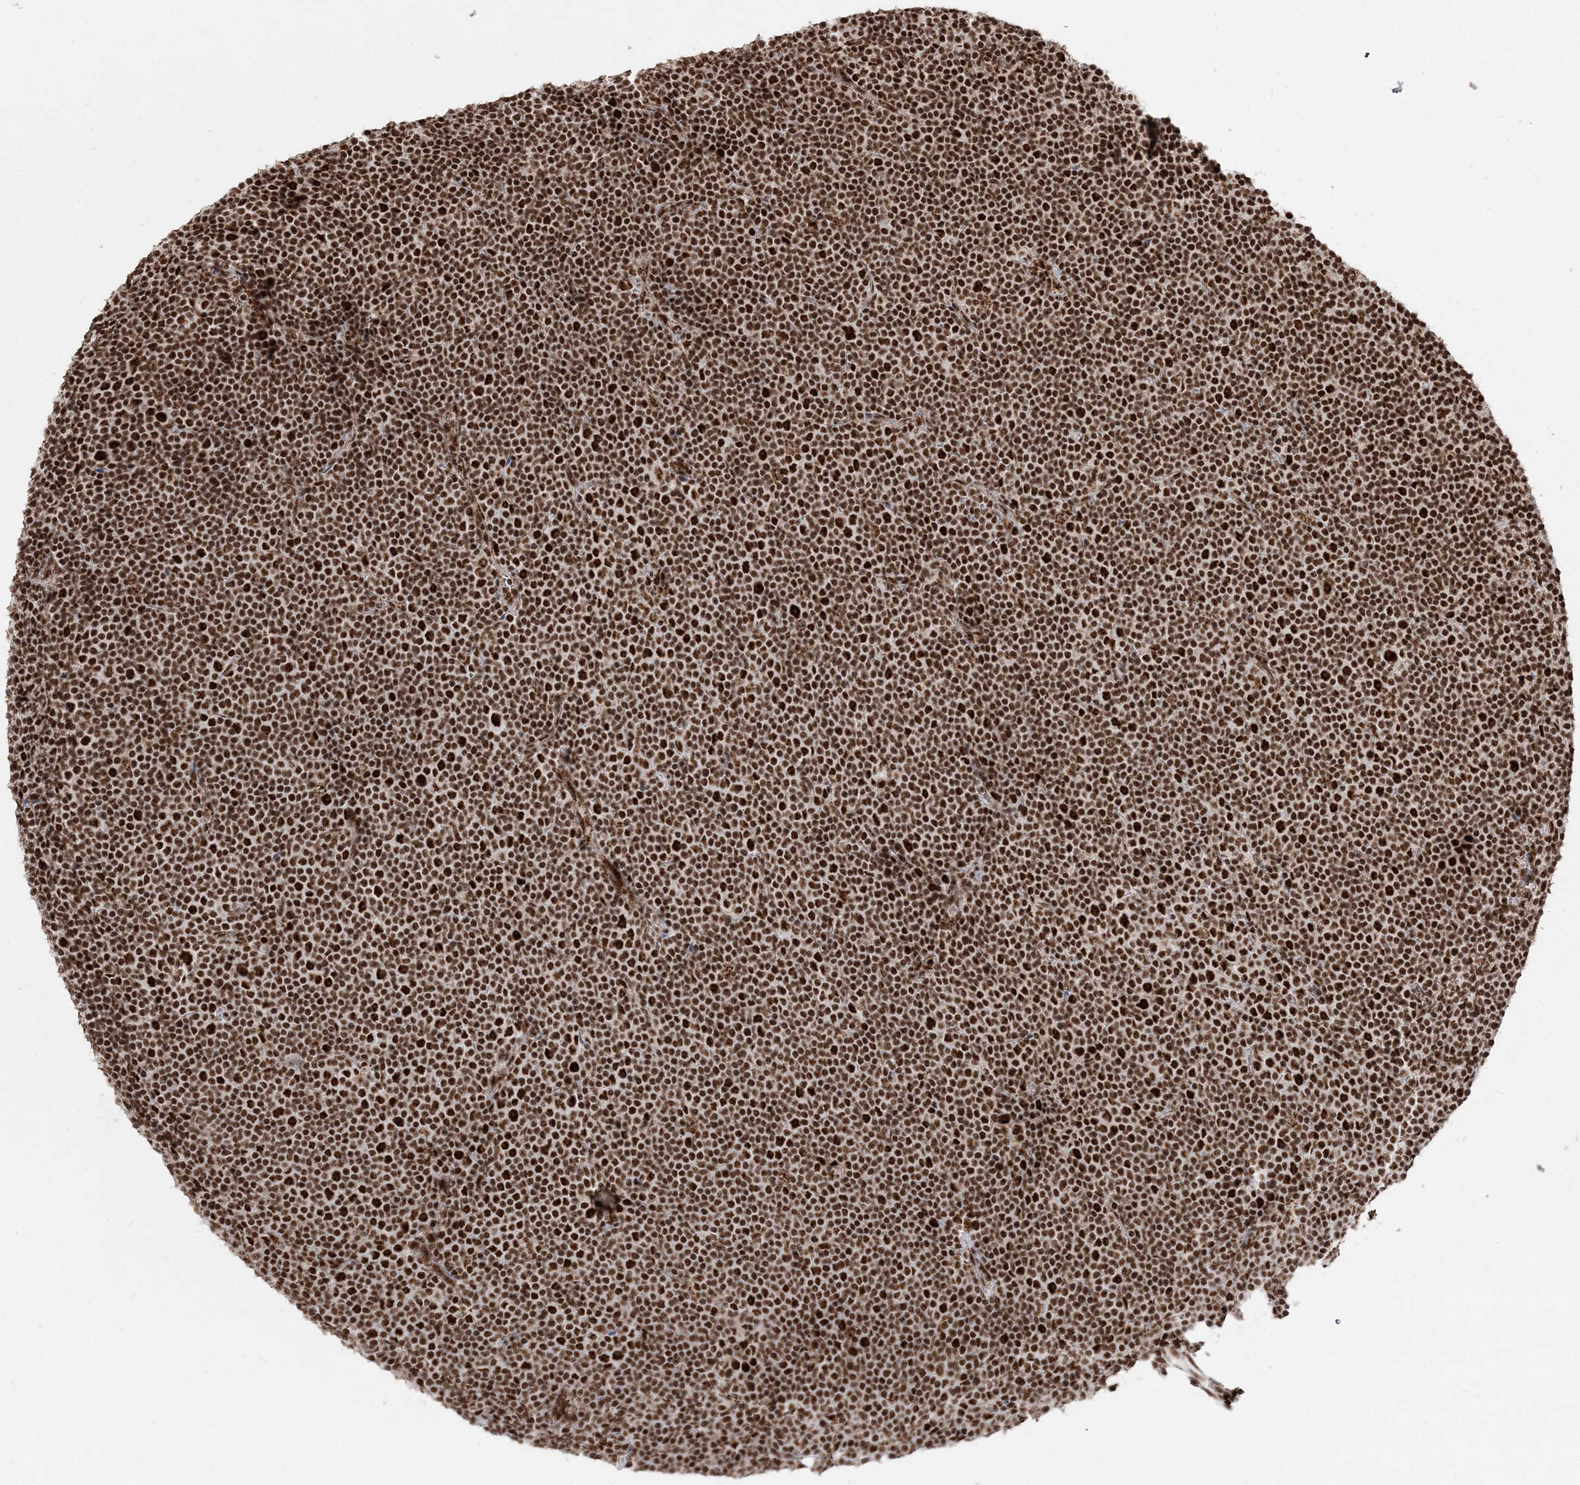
{"staining": {"intensity": "strong", "quantity": ">75%", "location": "nuclear"}, "tissue": "lymphoma", "cell_type": "Tumor cells", "image_type": "cancer", "snomed": [{"axis": "morphology", "description": "Malignant lymphoma, non-Hodgkin's type, Low grade"}, {"axis": "topography", "description": "Lymph node"}], "caption": "The image exhibits staining of malignant lymphoma, non-Hodgkin's type (low-grade), revealing strong nuclear protein positivity (brown color) within tumor cells. (Brightfield microscopy of DAB IHC at high magnification).", "gene": "RBM17", "patient": {"sex": "female", "age": 67}}